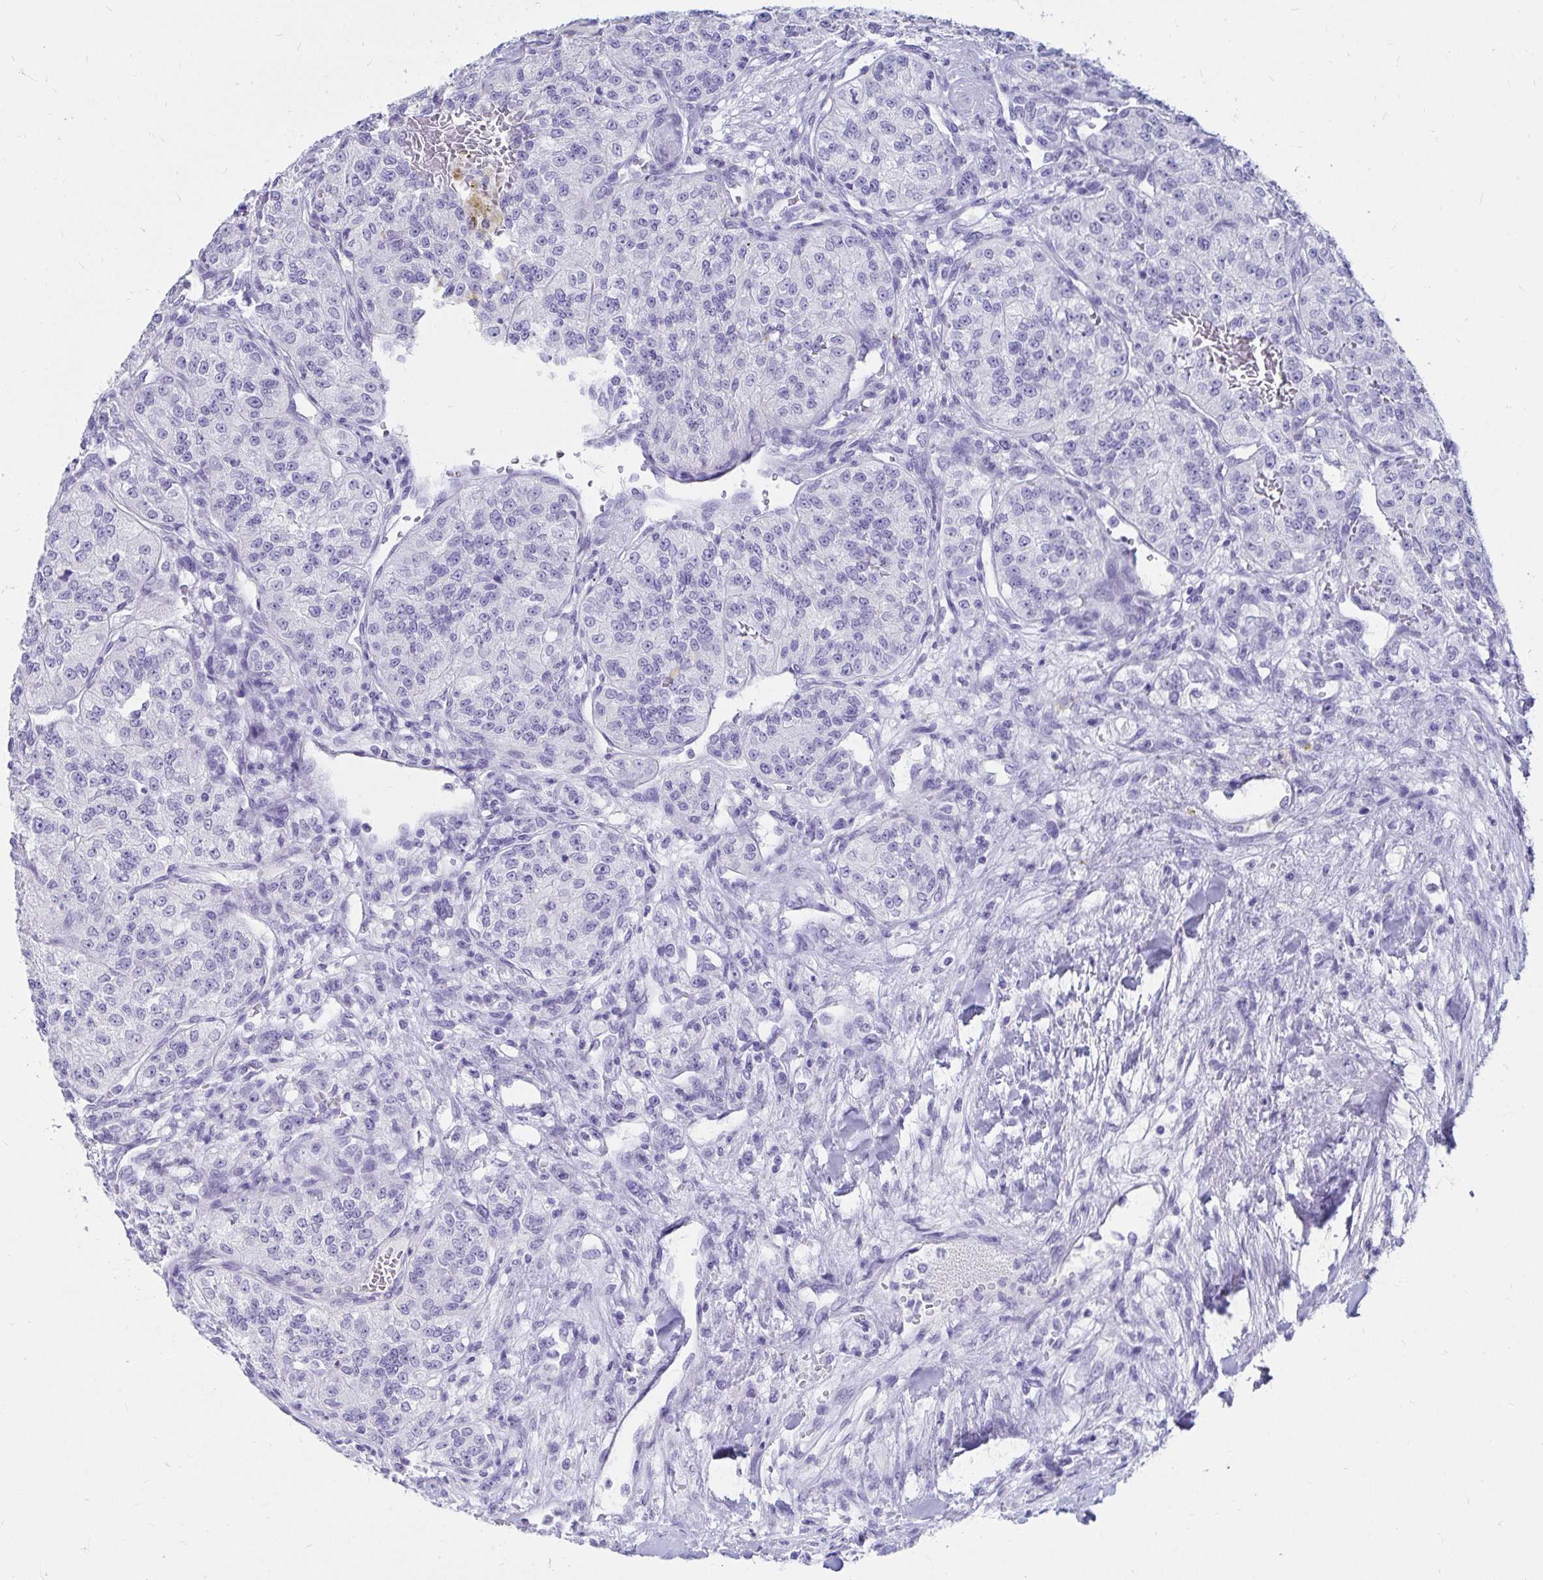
{"staining": {"intensity": "negative", "quantity": "none", "location": "none"}, "tissue": "renal cancer", "cell_type": "Tumor cells", "image_type": "cancer", "snomed": [{"axis": "morphology", "description": "Adenocarcinoma, NOS"}, {"axis": "topography", "description": "Kidney"}], "caption": "Immunohistochemical staining of adenocarcinoma (renal) displays no significant positivity in tumor cells.", "gene": "DPEP3", "patient": {"sex": "female", "age": 63}}